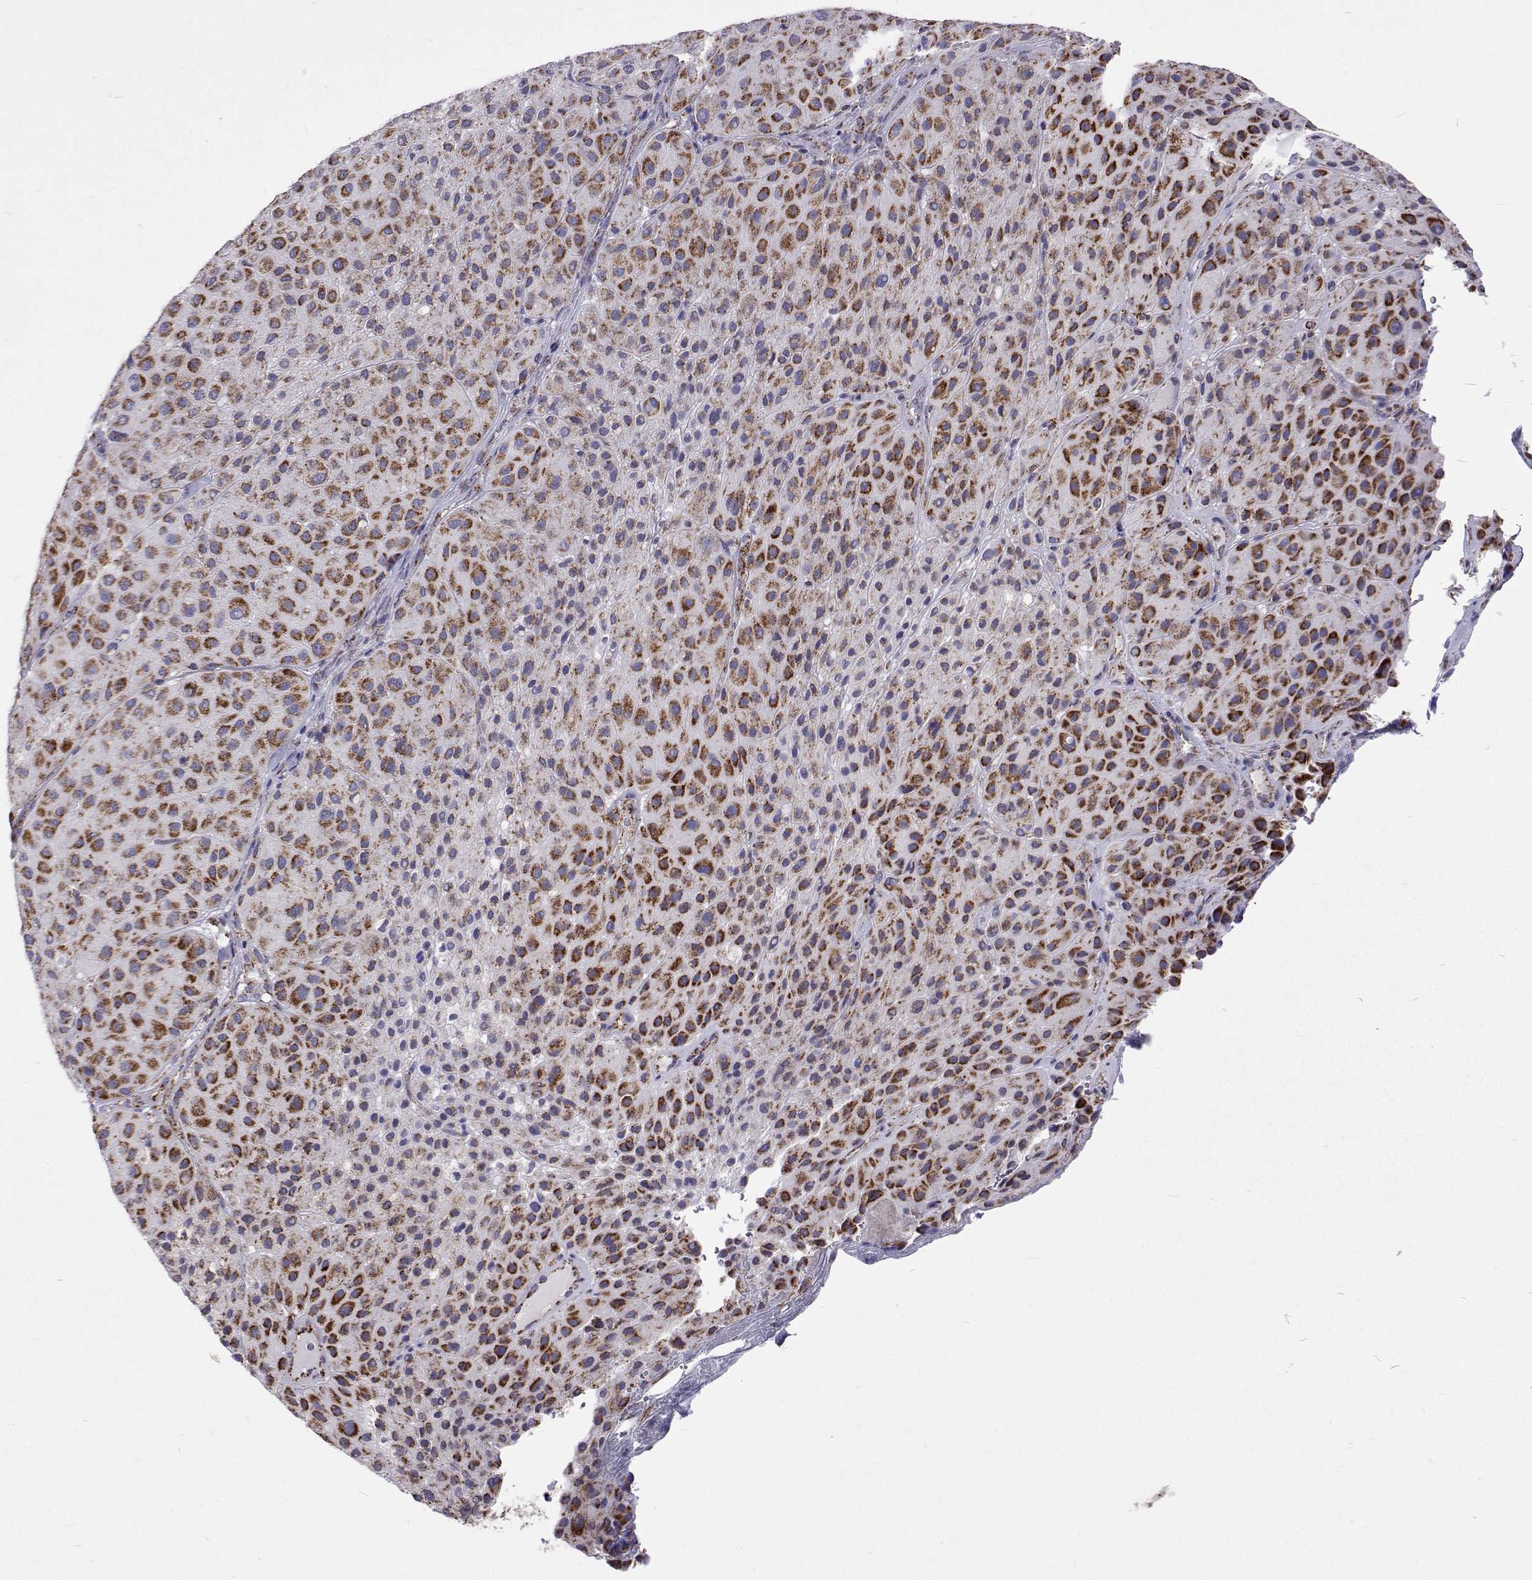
{"staining": {"intensity": "strong", "quantity": ">75%", "location": "cytoplasmic/membranous"}, "tissue": "melanoma", "cell_type": "Tumor cells", "image_type": "cancer", "snomed": [{"axis": "morphology", "description": "Malignant melanoma, Metastatic site"}, {"axis": "topography", "description": "Smooth muscle"}], "caption": "Strong cytoplasmic/membranous expression is seen in about >75% of tumor cells in melanoma.", "gene": "MCCC2", "patient": {"sex": "male", "age": 41}}